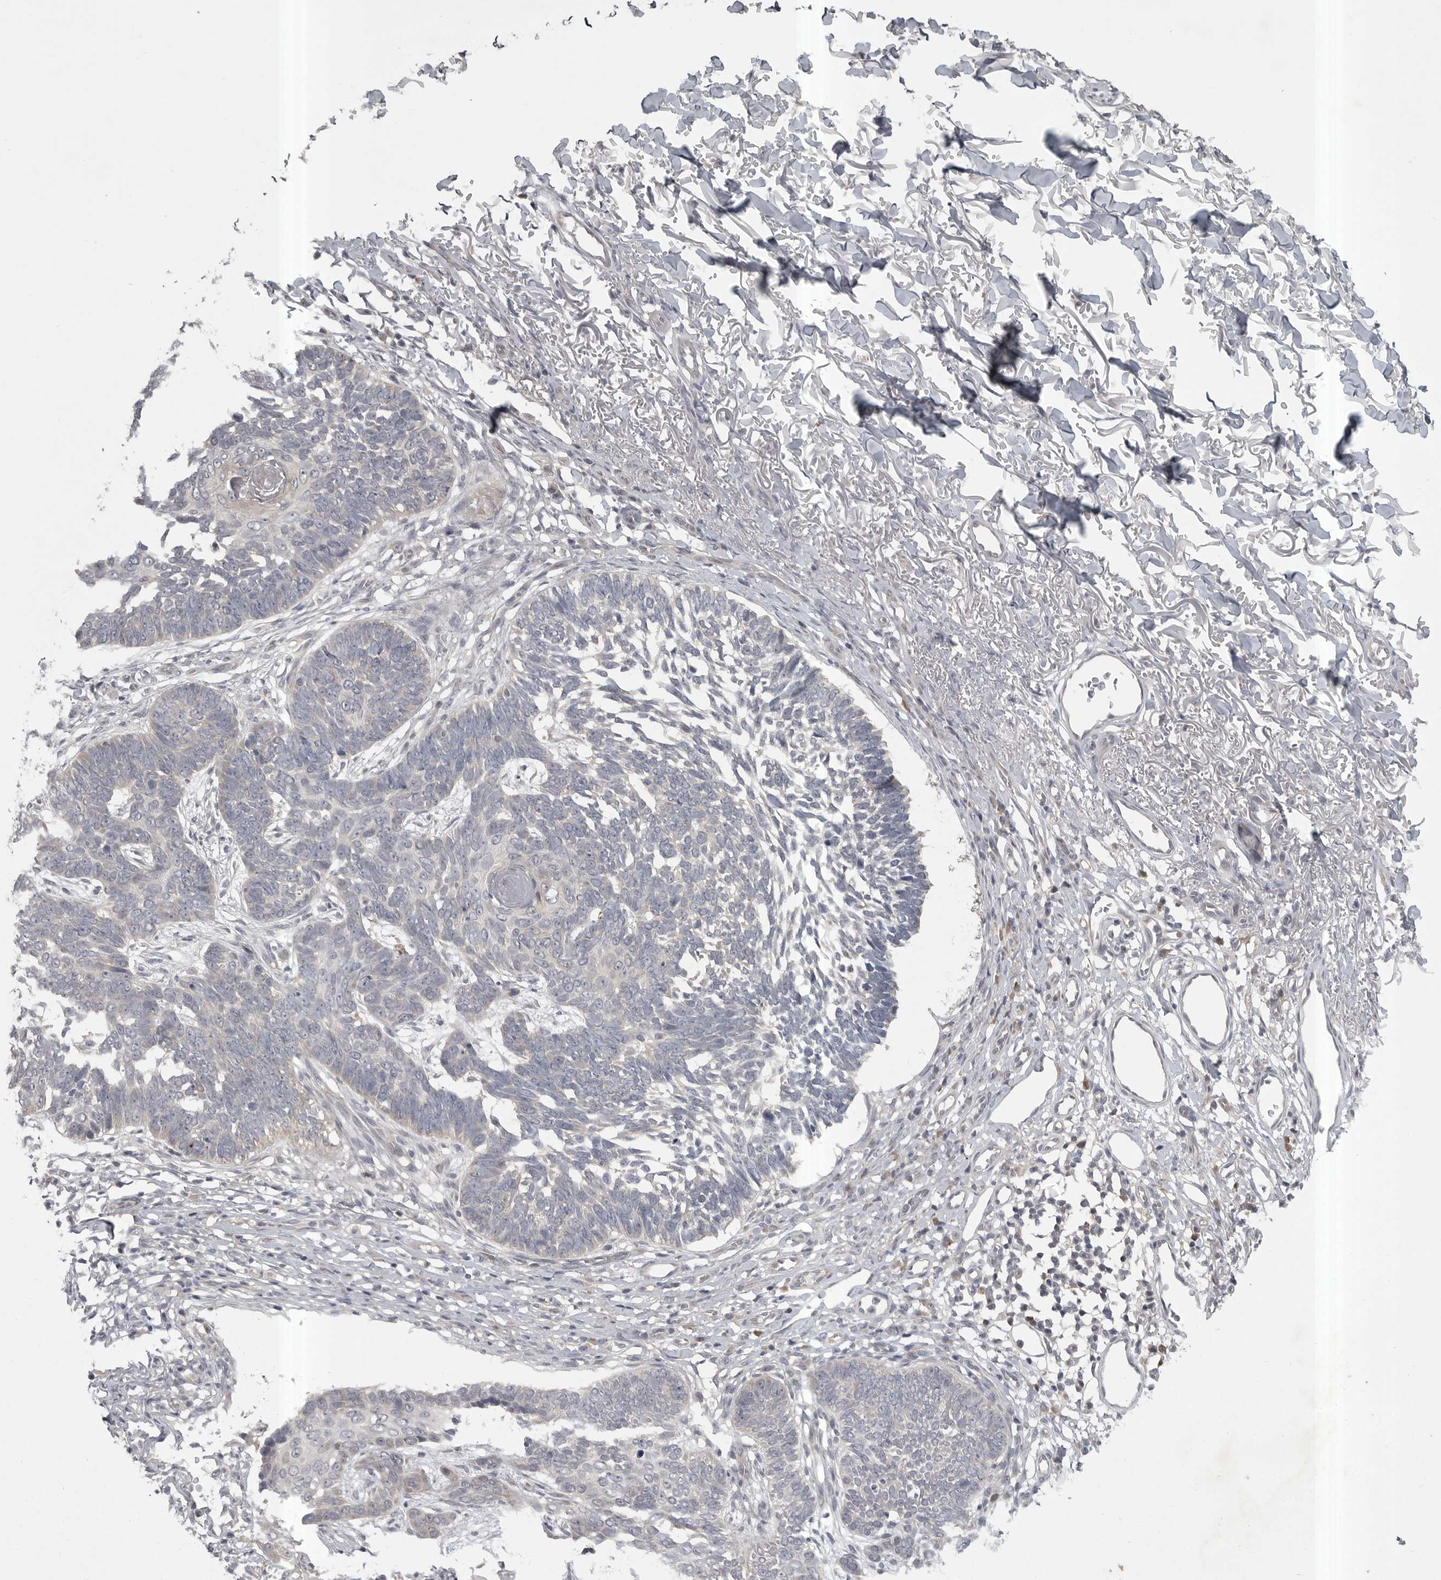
{"staining": {"intensity": "negative", "quantity": "none", "location": "none"}, "tissue": "skin cancer", "cell_type": "Tumor cells", "image_type": "cancer", "snomed": [{"axis": "morphology", "description": "Normal tissue, NOS"}, {"axis": "morphology", "description": "Basal cell carcinoma"}, {"axis": "topography", "description": "Skin"}], "caption": "This is an immunohistochemistry image of skin basal cell carcinoma. There is no positivity in tumor cells.", "gene": "PHF13", "patient": {"sex": "male", "age": 77}}